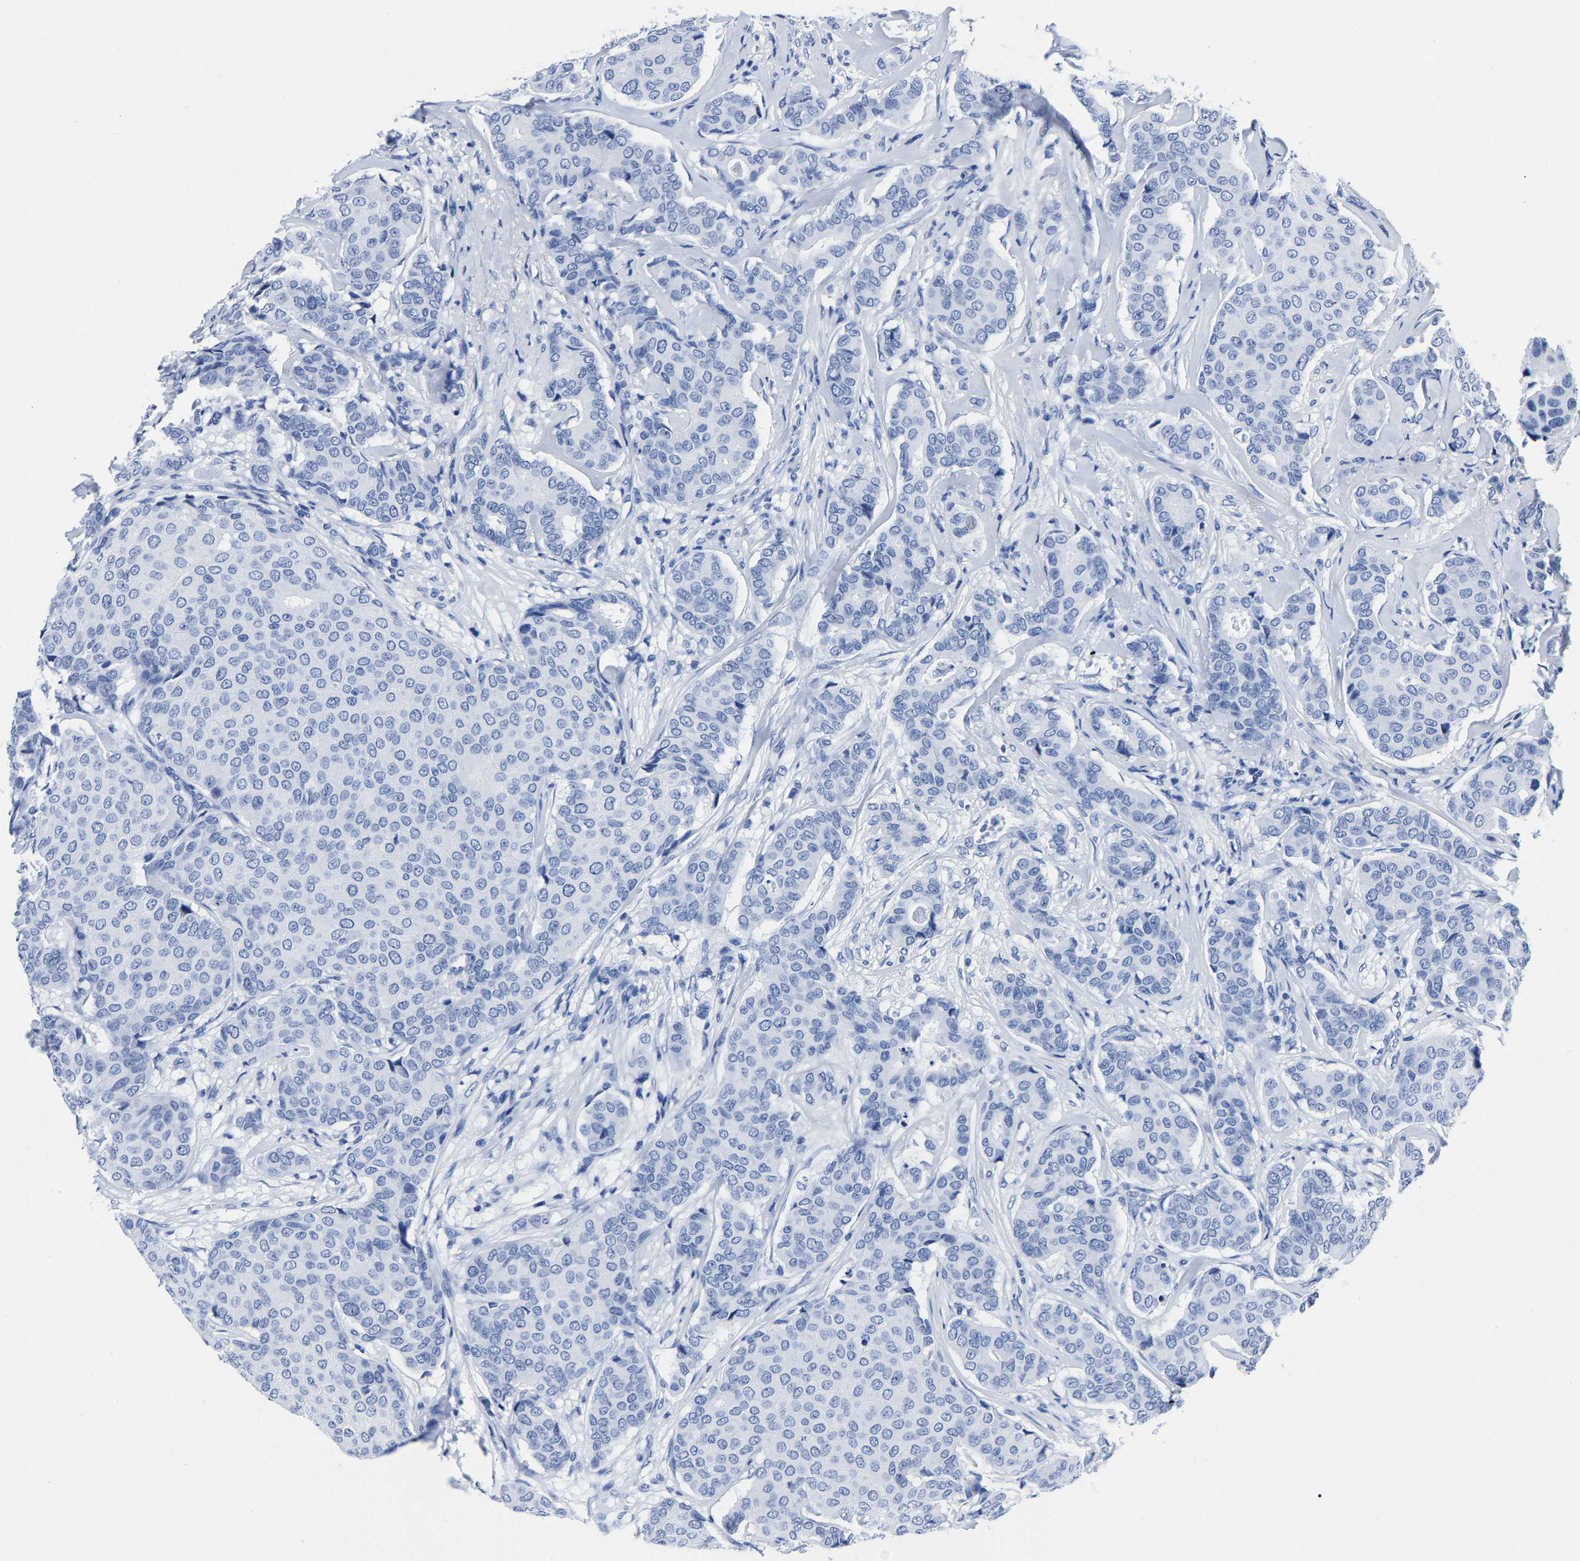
{"staining": {"intensity": "negative", "quantity": "none", "location": "none"}, "tissue": "breast cancer", "cell_type": "Tumor cells", "image_type": "cancer", "snomed": [{"axis": "morphology", "description": "Duct carcinoma"}, {"axis": "topography", "description": "Breast"}], "caption": "This is a histopathology image of IHC staining of breast cancer, which shows no staining in tumor cells.", "gene": "IMPG2", "patient": {"sex": "female", "age": 75}}